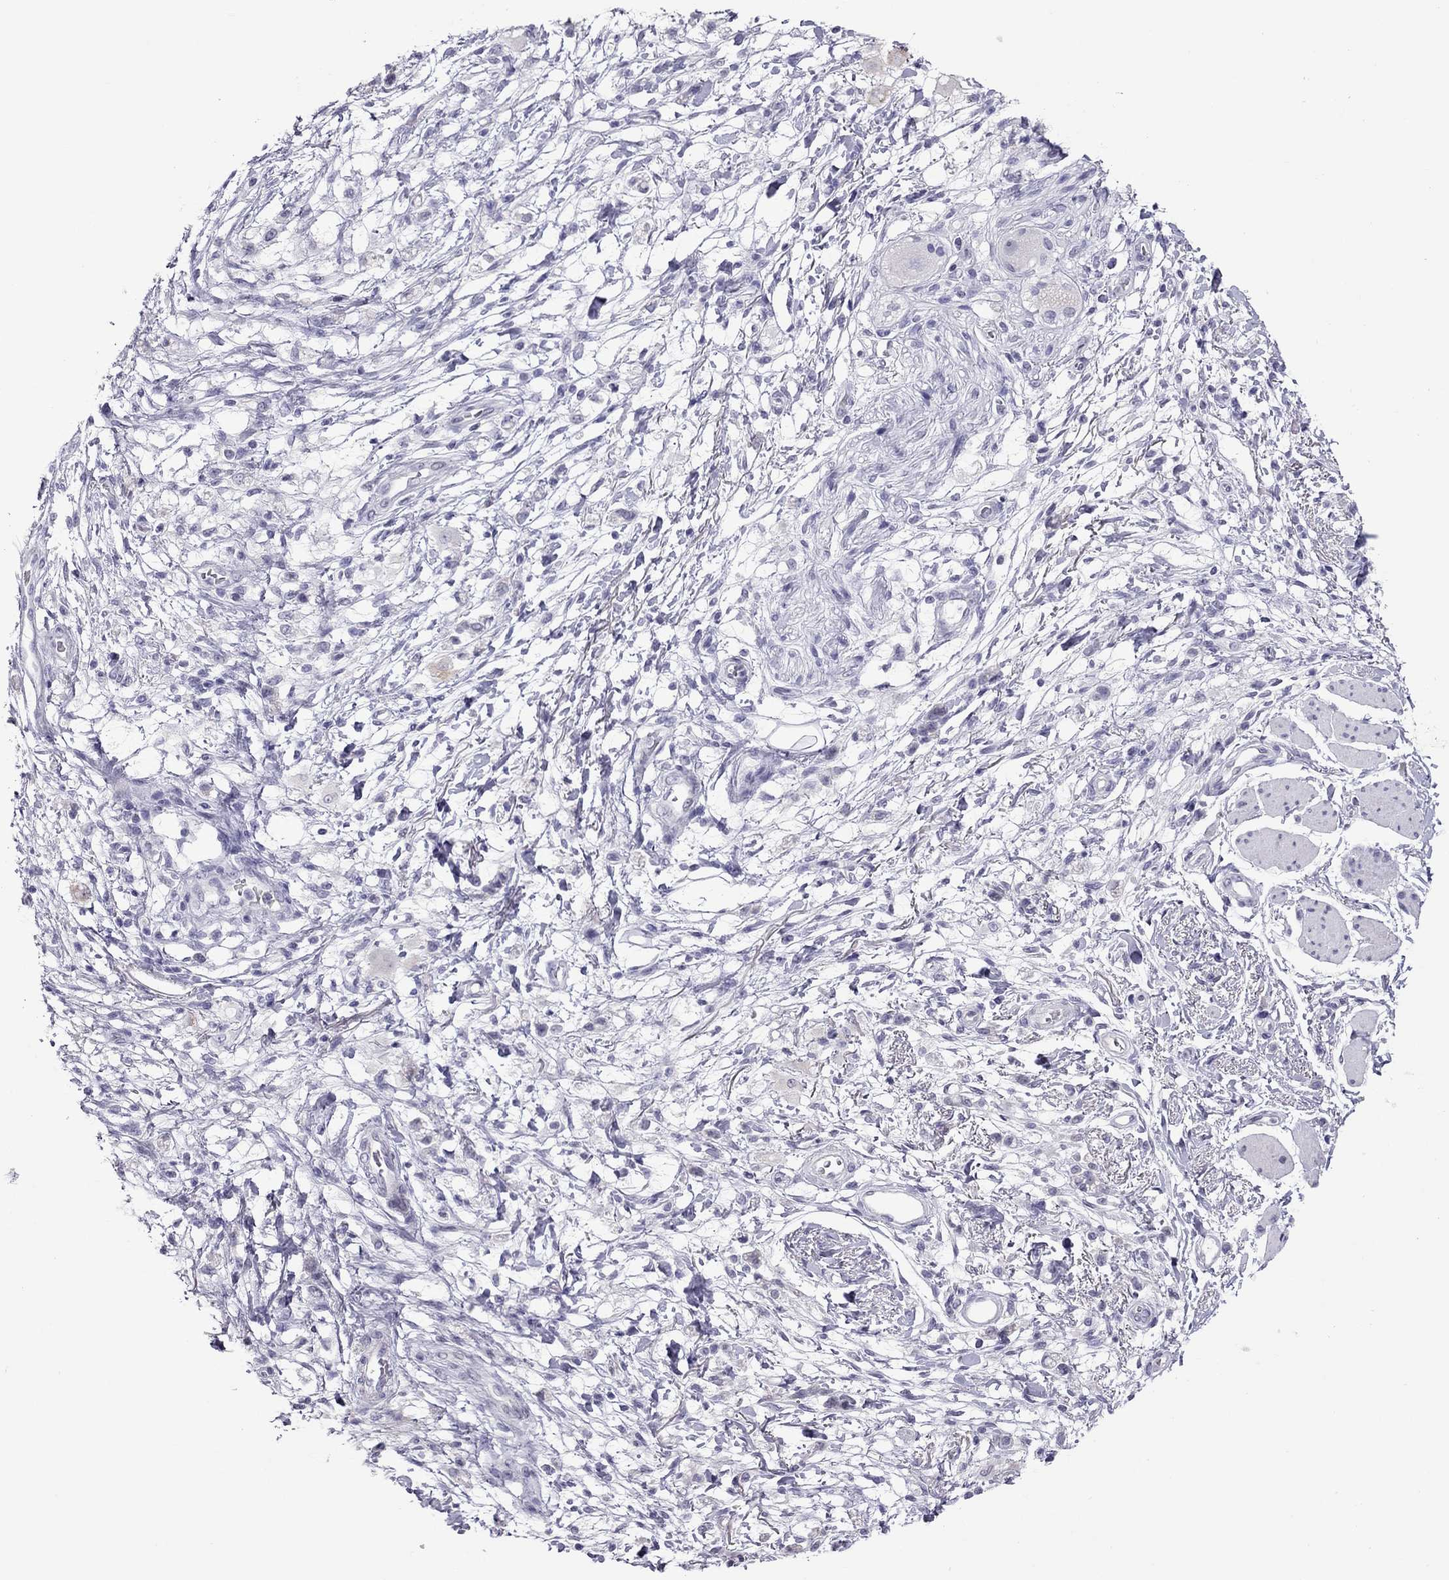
{"staining": {"intensity": "negative", "quantity": "none", "location": "none"}, "tissue": "stomach cancer", "cell_type": "Tumor cells", "image_type": "cancer", "snomed": [{"axis": "morphology", "description": "Adenocarcinoma, NOS"}, {"axis": "topography", "description": "Stomach"}], "caption": "Tumor cells show no significant protein staining in stomach cancer.", "gene": "TEX14", "patient": {"sex": "female", "age": 60}}